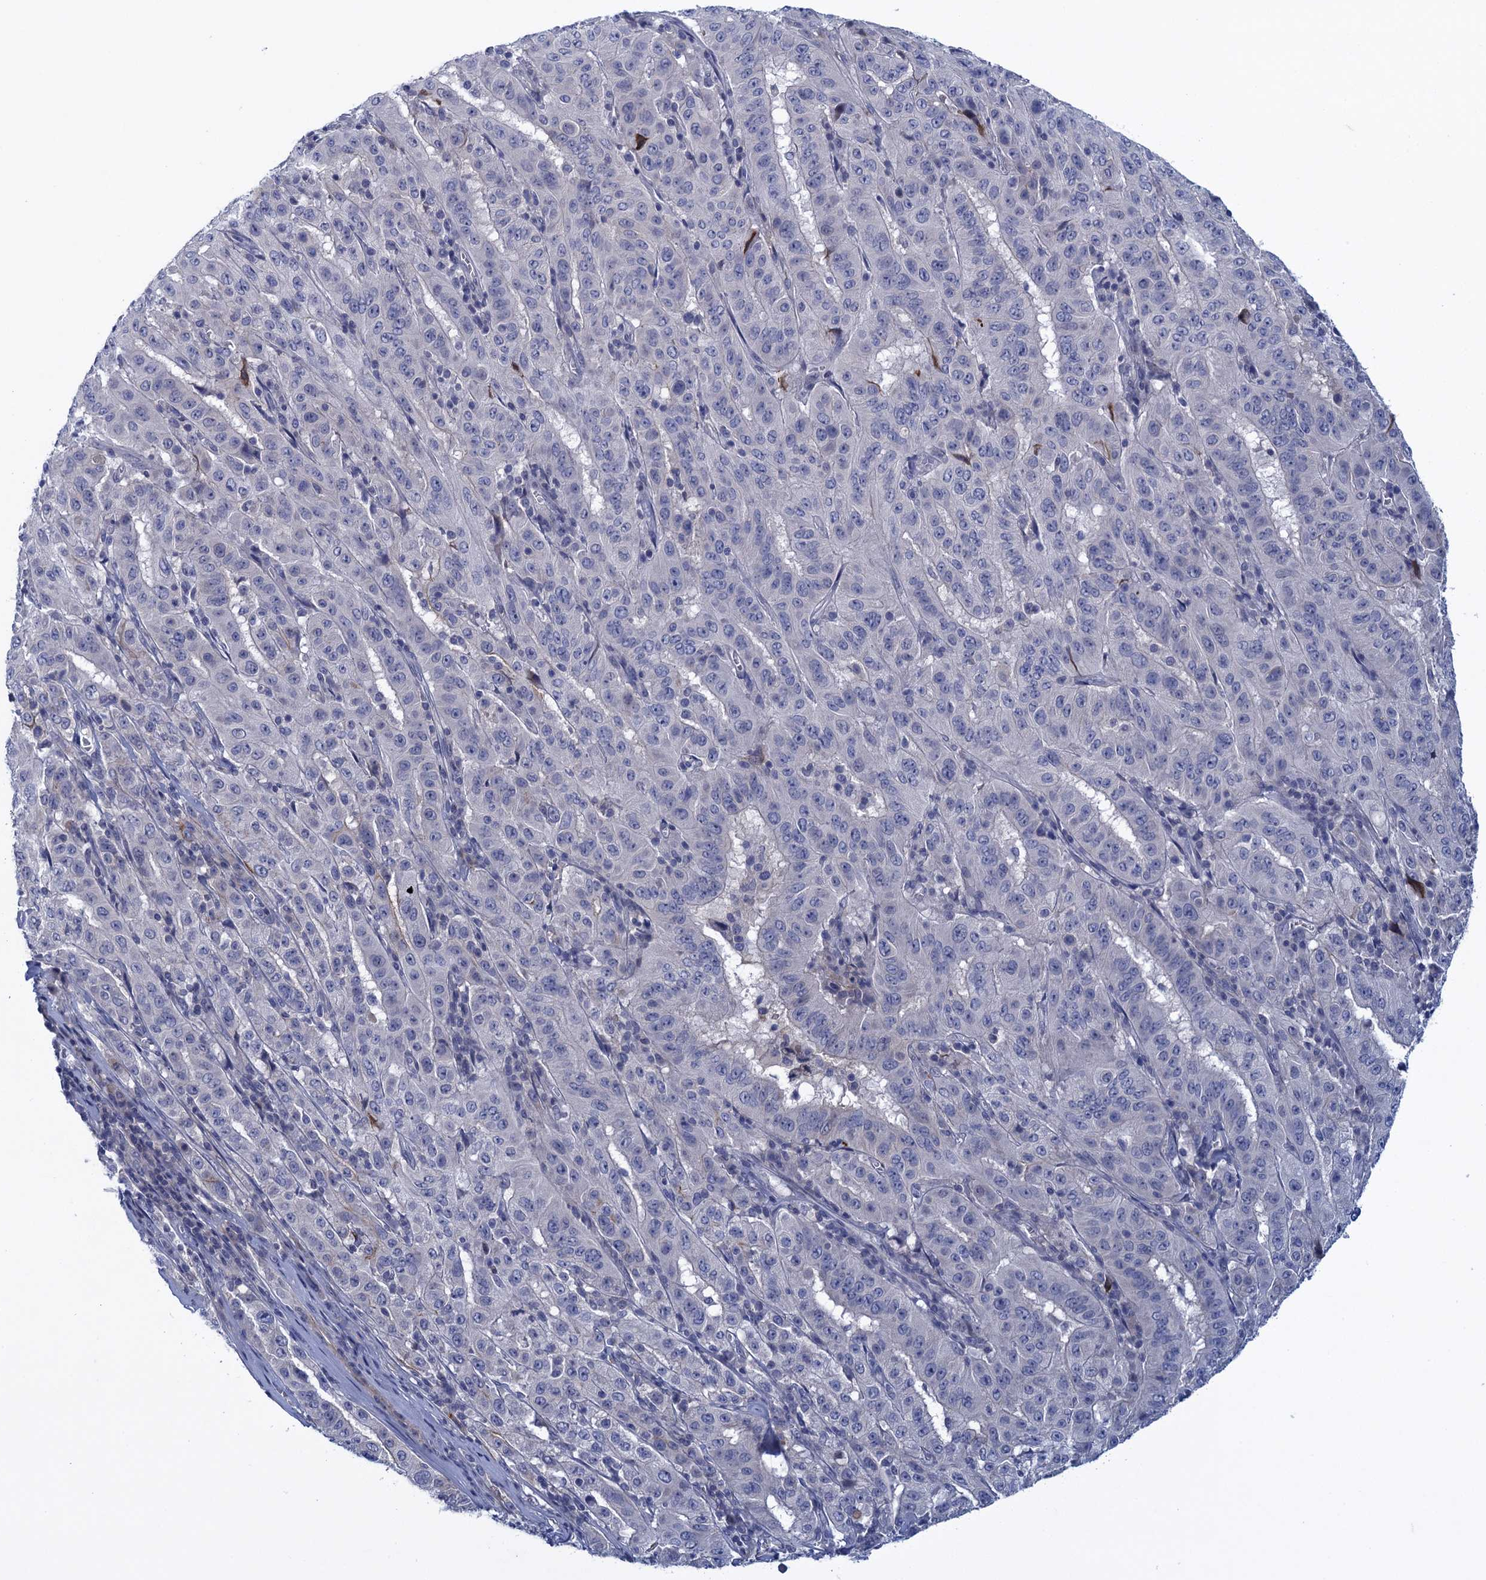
{"staining": {"intensity": "negative", "quantity": "none", "location": "none"}, "tissue": "pancreatic cancer", "cell_type": "Tumor cells", "image_type": "cancer", "snomed": [{"axis": "morphology", "description": "Adenocarcinoma, NOS"}, {"axis": "topography", "description": "Pancreas"}], "caption": "A micrograph of adenocarcinoma (pancreatic) stained for a protein displays no brown staining in tumor cells.", "gene": "SCEL", "patient": {"sex": "male", "age": 63}}